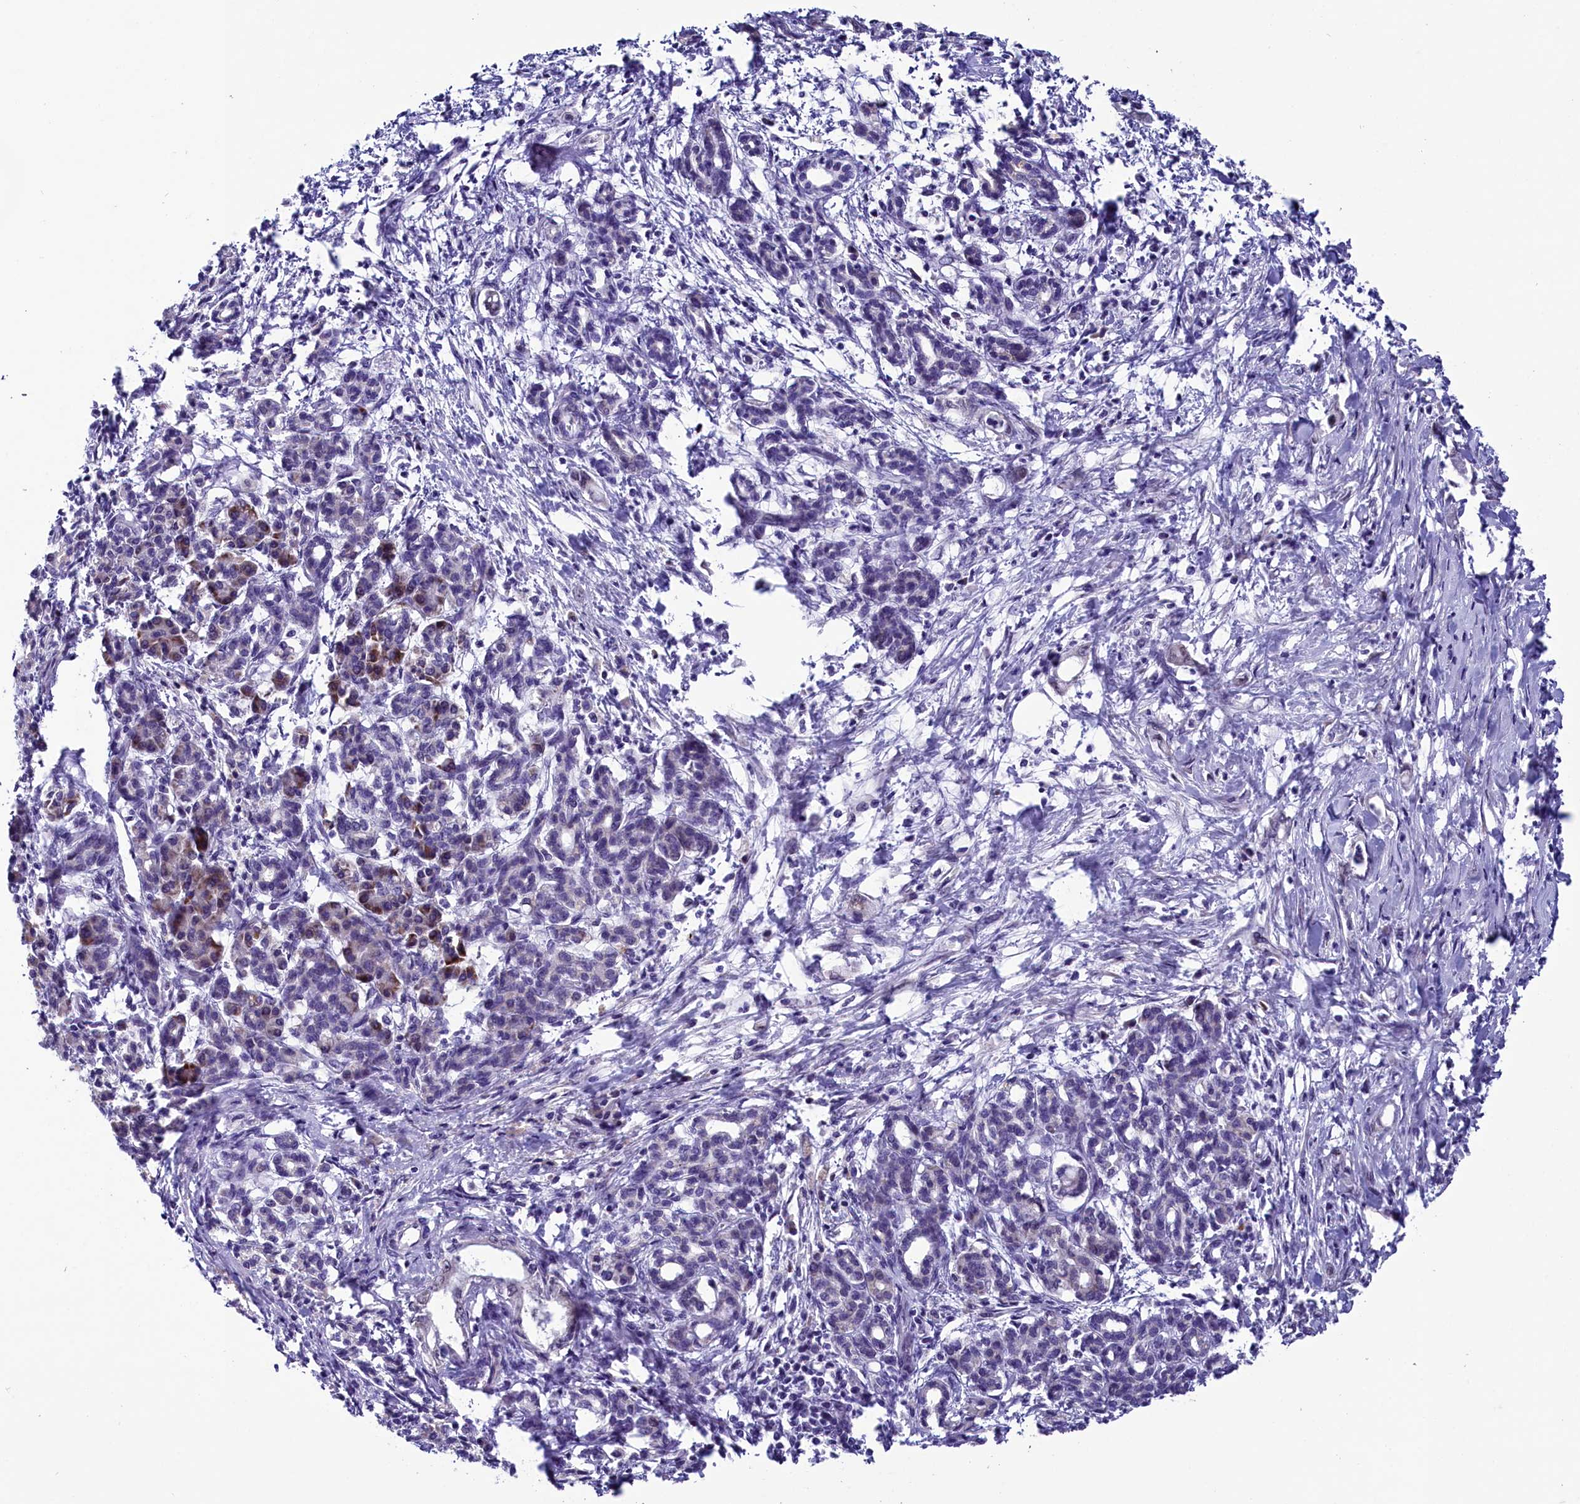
{"staining": {"intensity": "negative", "quantity": "none", "location": "none"}, "tissue": "pancreatic cancer", "cell_type": "Tumor cells", "image_type": "cancer", "snomed": [{"axis": "morphology", "description": "Adenocarcinoma, NOS"}, {"axis": "topography", "description": "Pancreas"}], "caption": "Photomicrograph shows no significant protein staining in tumor cells of pancreatic cancer (adenocarcinoma).", "gene": "SCD5", "patient": {"sex": "female", "age": 55}}